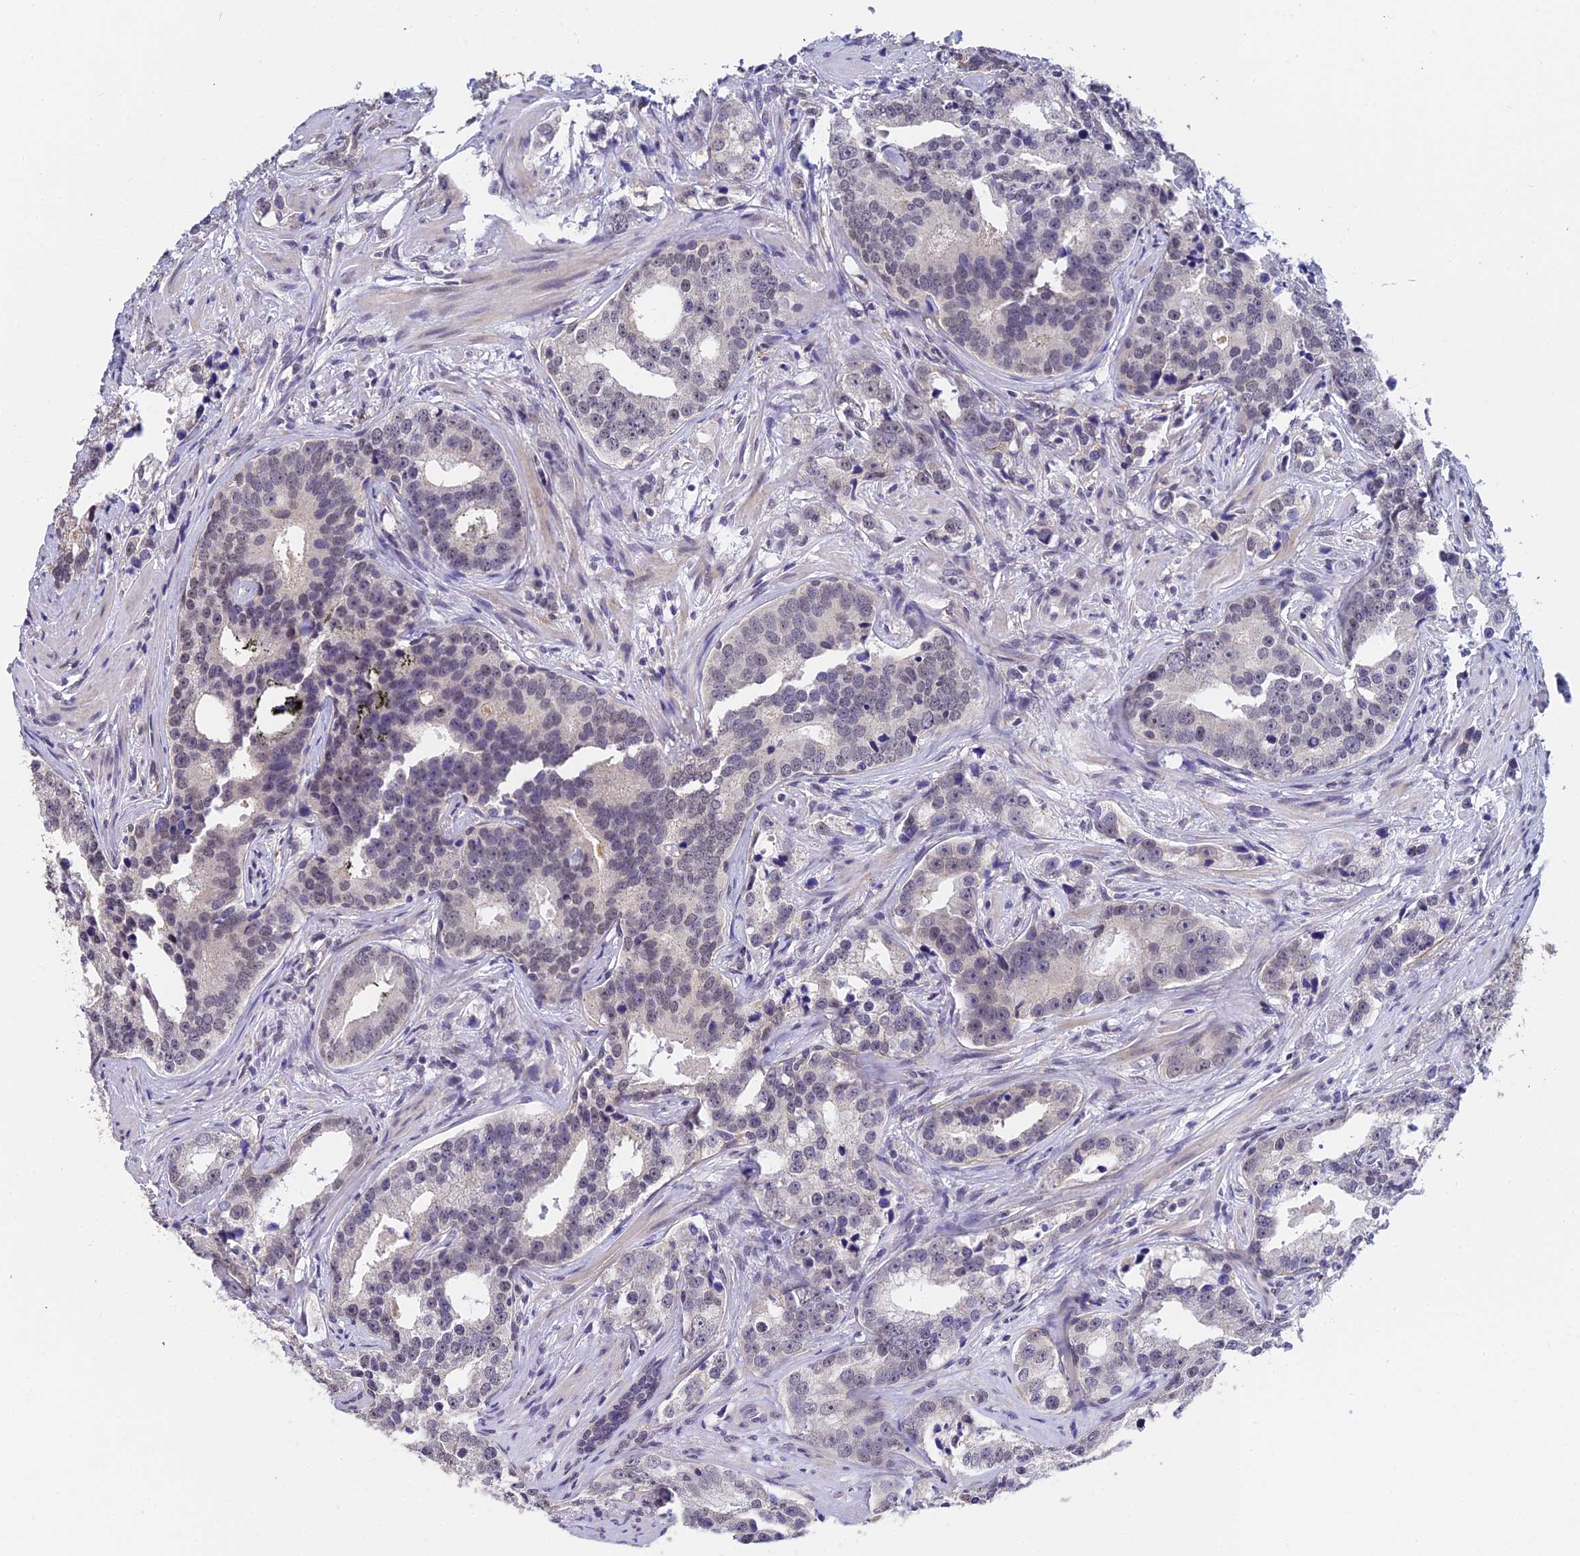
{"staining": {"intensity": "negative", "quantity": "none", "location": "none"}, "tissue": "prostate cancer", "cell_type": "Tumor cells", "image_type": "cancer", "snomed": [{"axis": "morphology", "description": "Adenocarcinoma, High grade"}, {"axis": "topography", "description": "Prostate"}], "caption": "Tumor cells are negative for brown protein staining in prostate cancer (adenocarcinoma (high-grade)).", "gene": "HOXB1", "patient": {"sex": "male", "age": 62}}